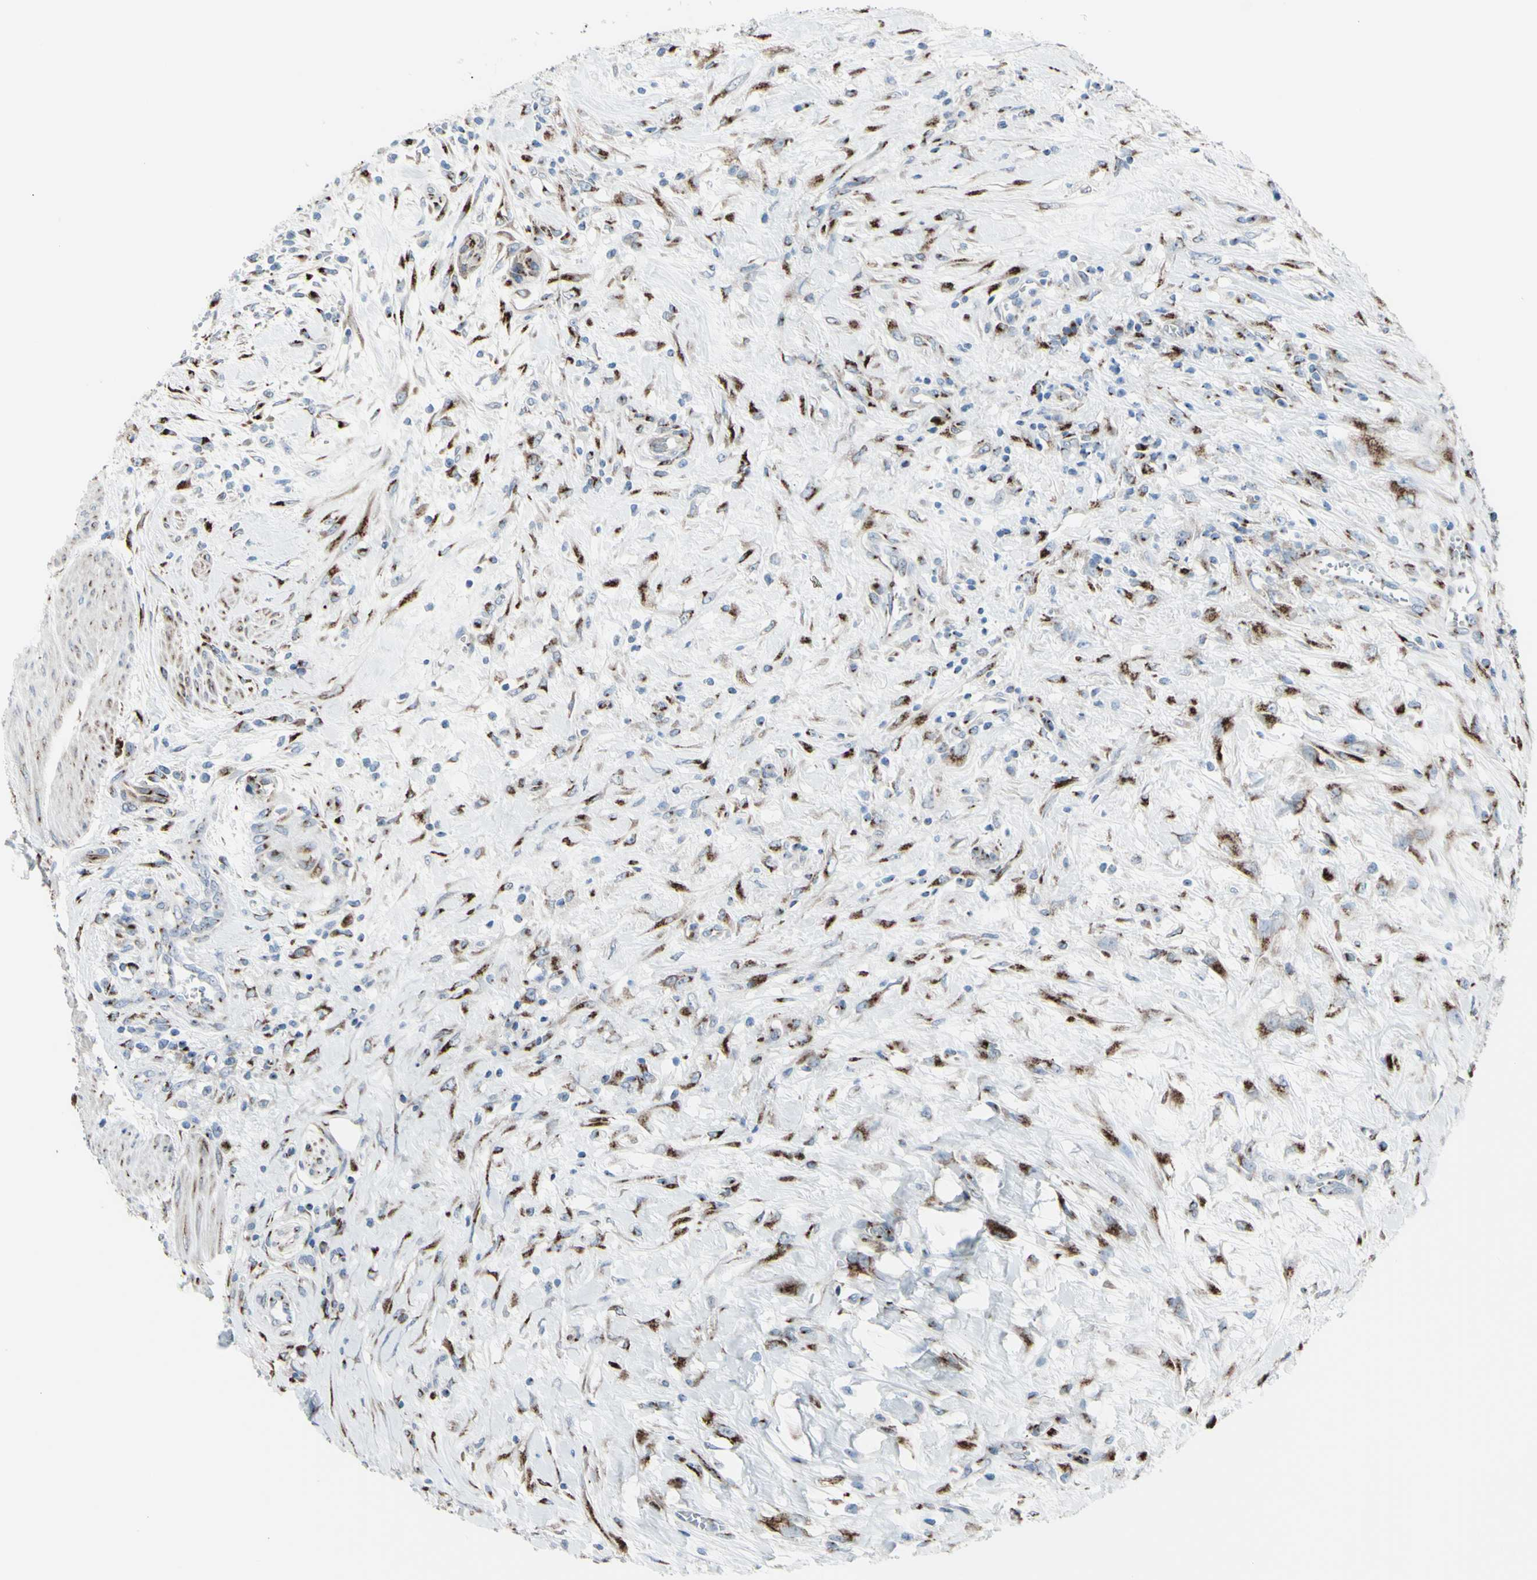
{"staining": {"intensity": "strong", "quantity": ">75%", "location": "cytoplasmic/membranous"}, "tissue": "urothelial cancer", "cell_type": "Tumor cells", "image_type": "cancer", "snomed": [{"axis": "morphology", "description": "Urothelial carcinoma, High grade"}, {"axis": "topography", "description": "Urinary bladder"}], "caption": "The immunohistochemical stain shows strong cytoplasmic/membranous staining in tumor cells of urothelial cancer tissue.", "gene": "GLG1", "patient": {"sex": "male", "age": 35}}